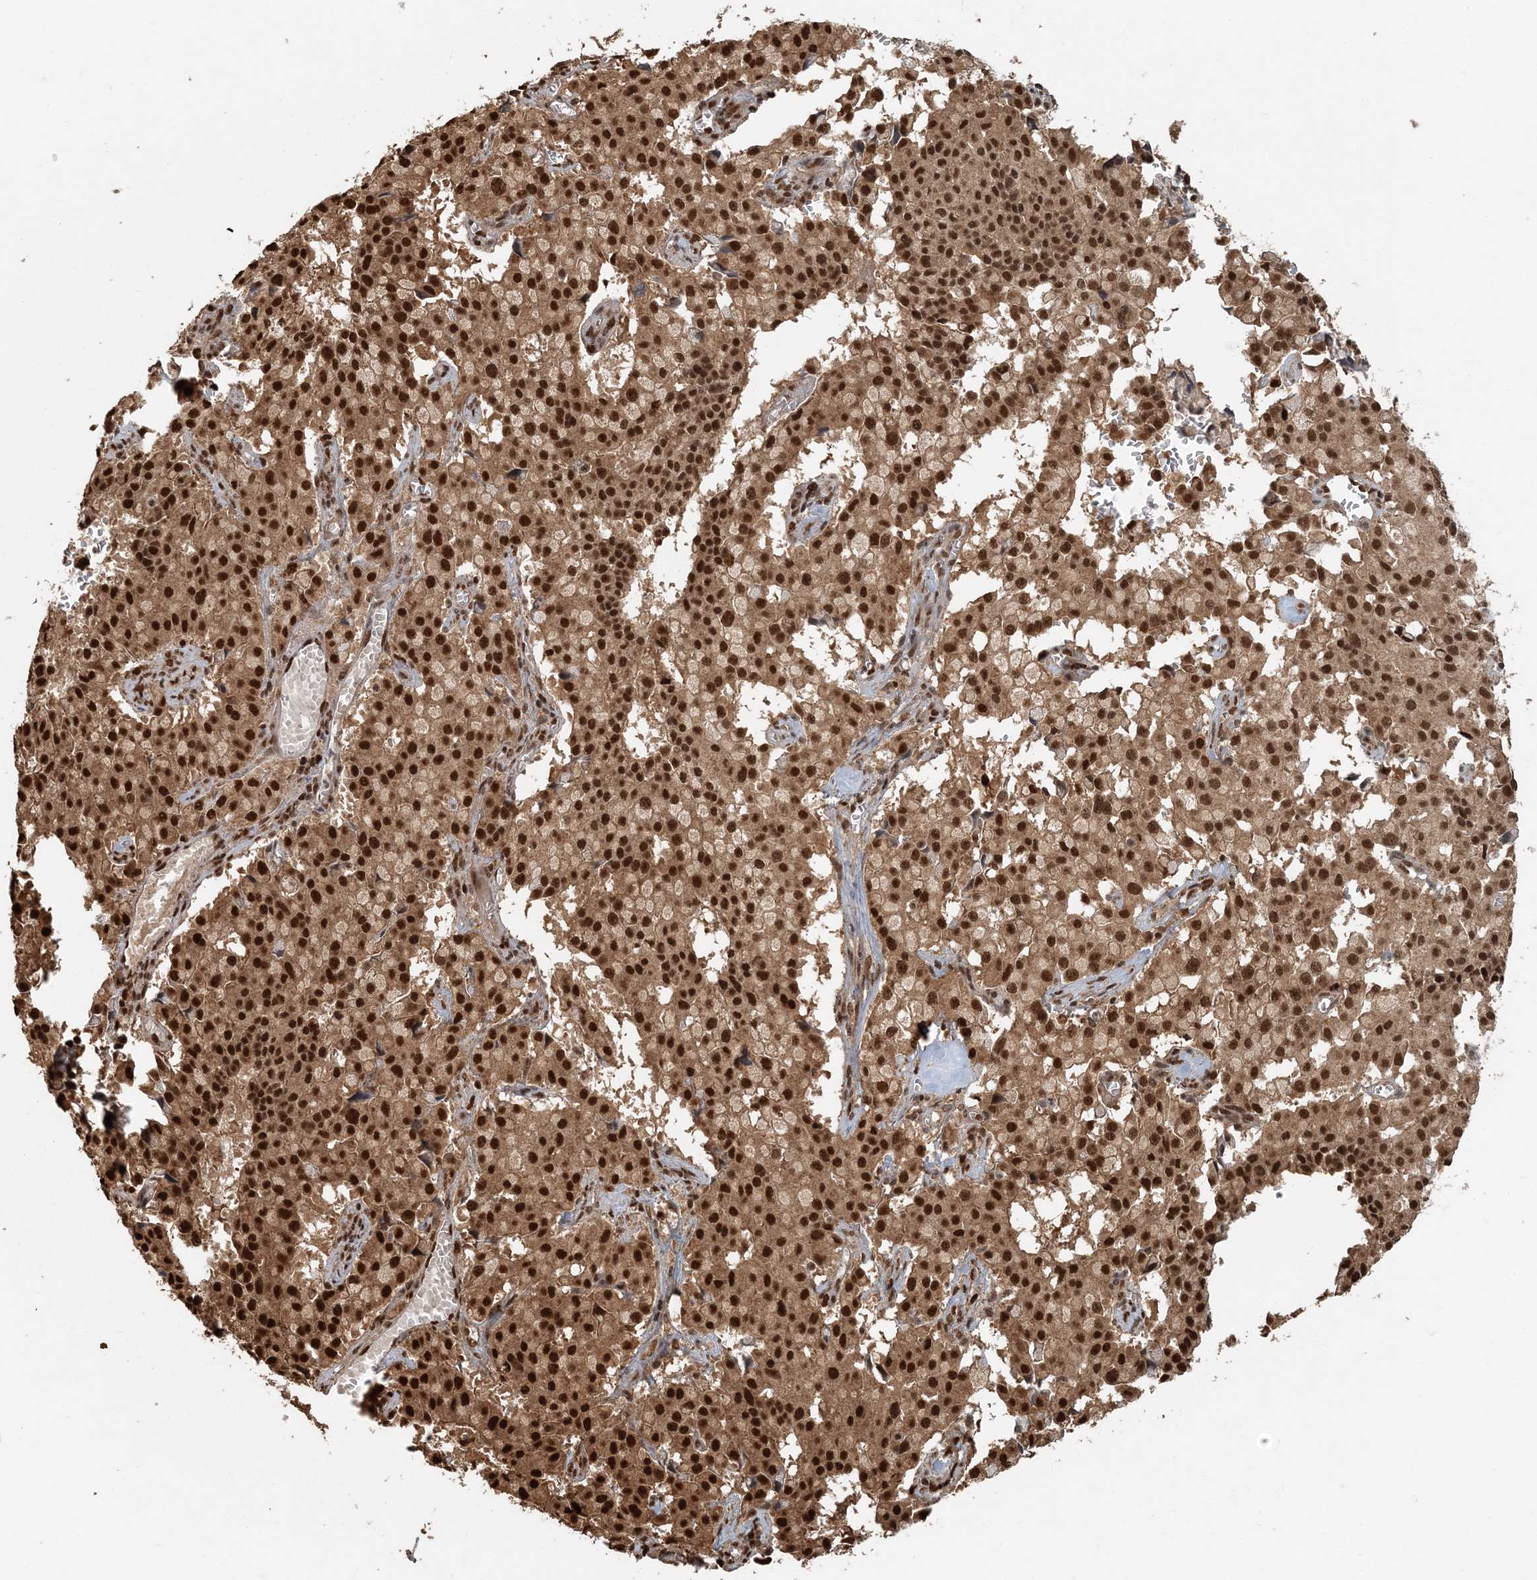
{"staining": {"intensity": "strong", "quantity": ">75%", "location": "cytoplasmic/membranous,nuclear"}, "tissue": "pancreatic cancer", "cell_type": "Tumor cells", "image_type": "cancer", "snomed": [{"axis": "morphology", "description": "Adenocarcinoma, NOS"}, {"axis": "topography", "description": "Pancreas"}], "caption": "Human adenocarcinoma (pancreatic) stained for a protein (brown) reveals strong cytoplasmic/membranous and nuclear positive positivity in about >75% of tumor cells.", "gene": "ARHGAP35", "patient": {"sex": "male", "age": 65}}